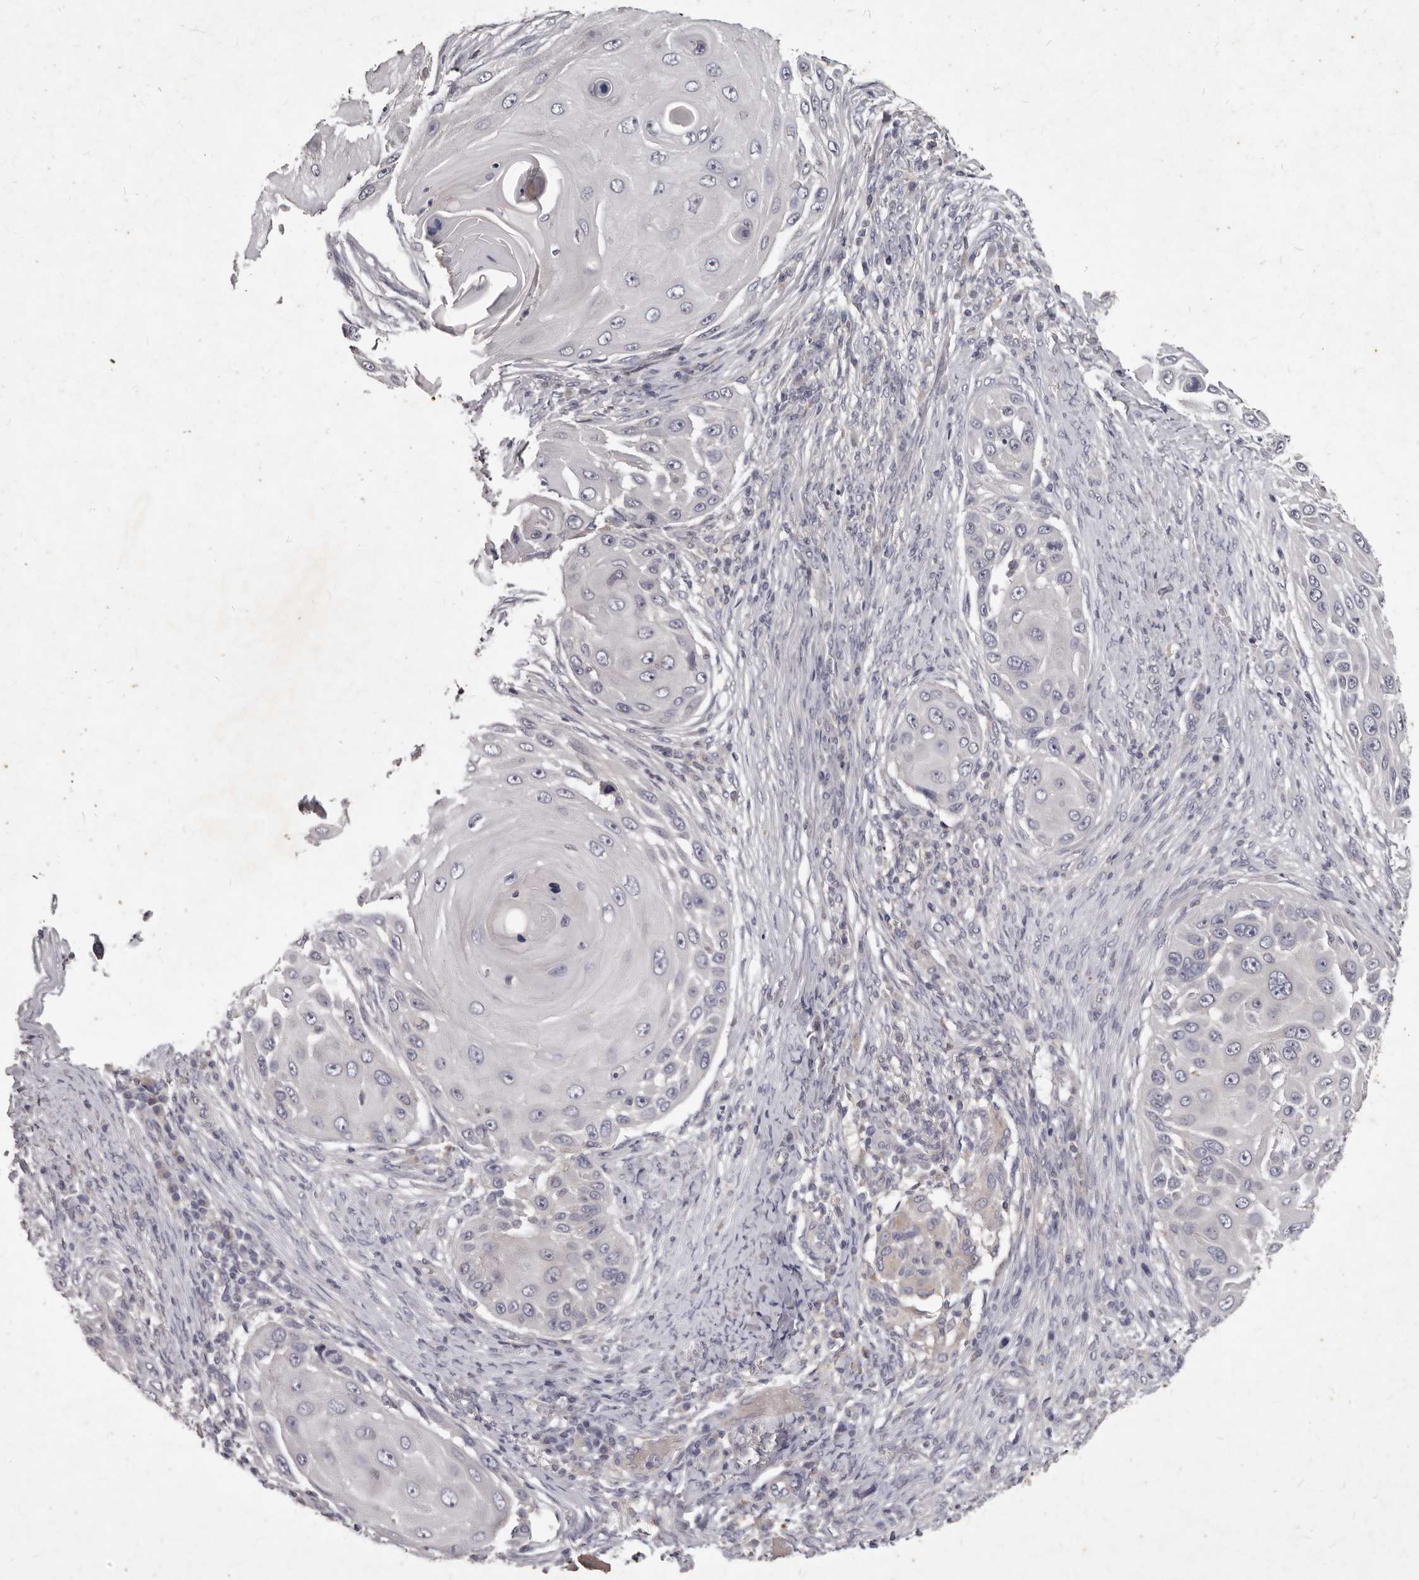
{"staining": {"intensity": "negative", "quantity": "none", "location": "none"}, "tissue": "skin cancer", "cell_type": "Tumor cells", "image_type": "cancer", "snomed": [{"axis": "morphology", "description": "Squamous cell carcinoma, NOS"}, {"axis": "topography", "description": "Skin"}], "caption": "IHC histopathology image of human squamous cell carcinoma (skin) stained for a protein (brown), which displays no positivity in tumor cells.", "gene": "GPRC5C", "patient": {"sex": "female", "age": 44}}